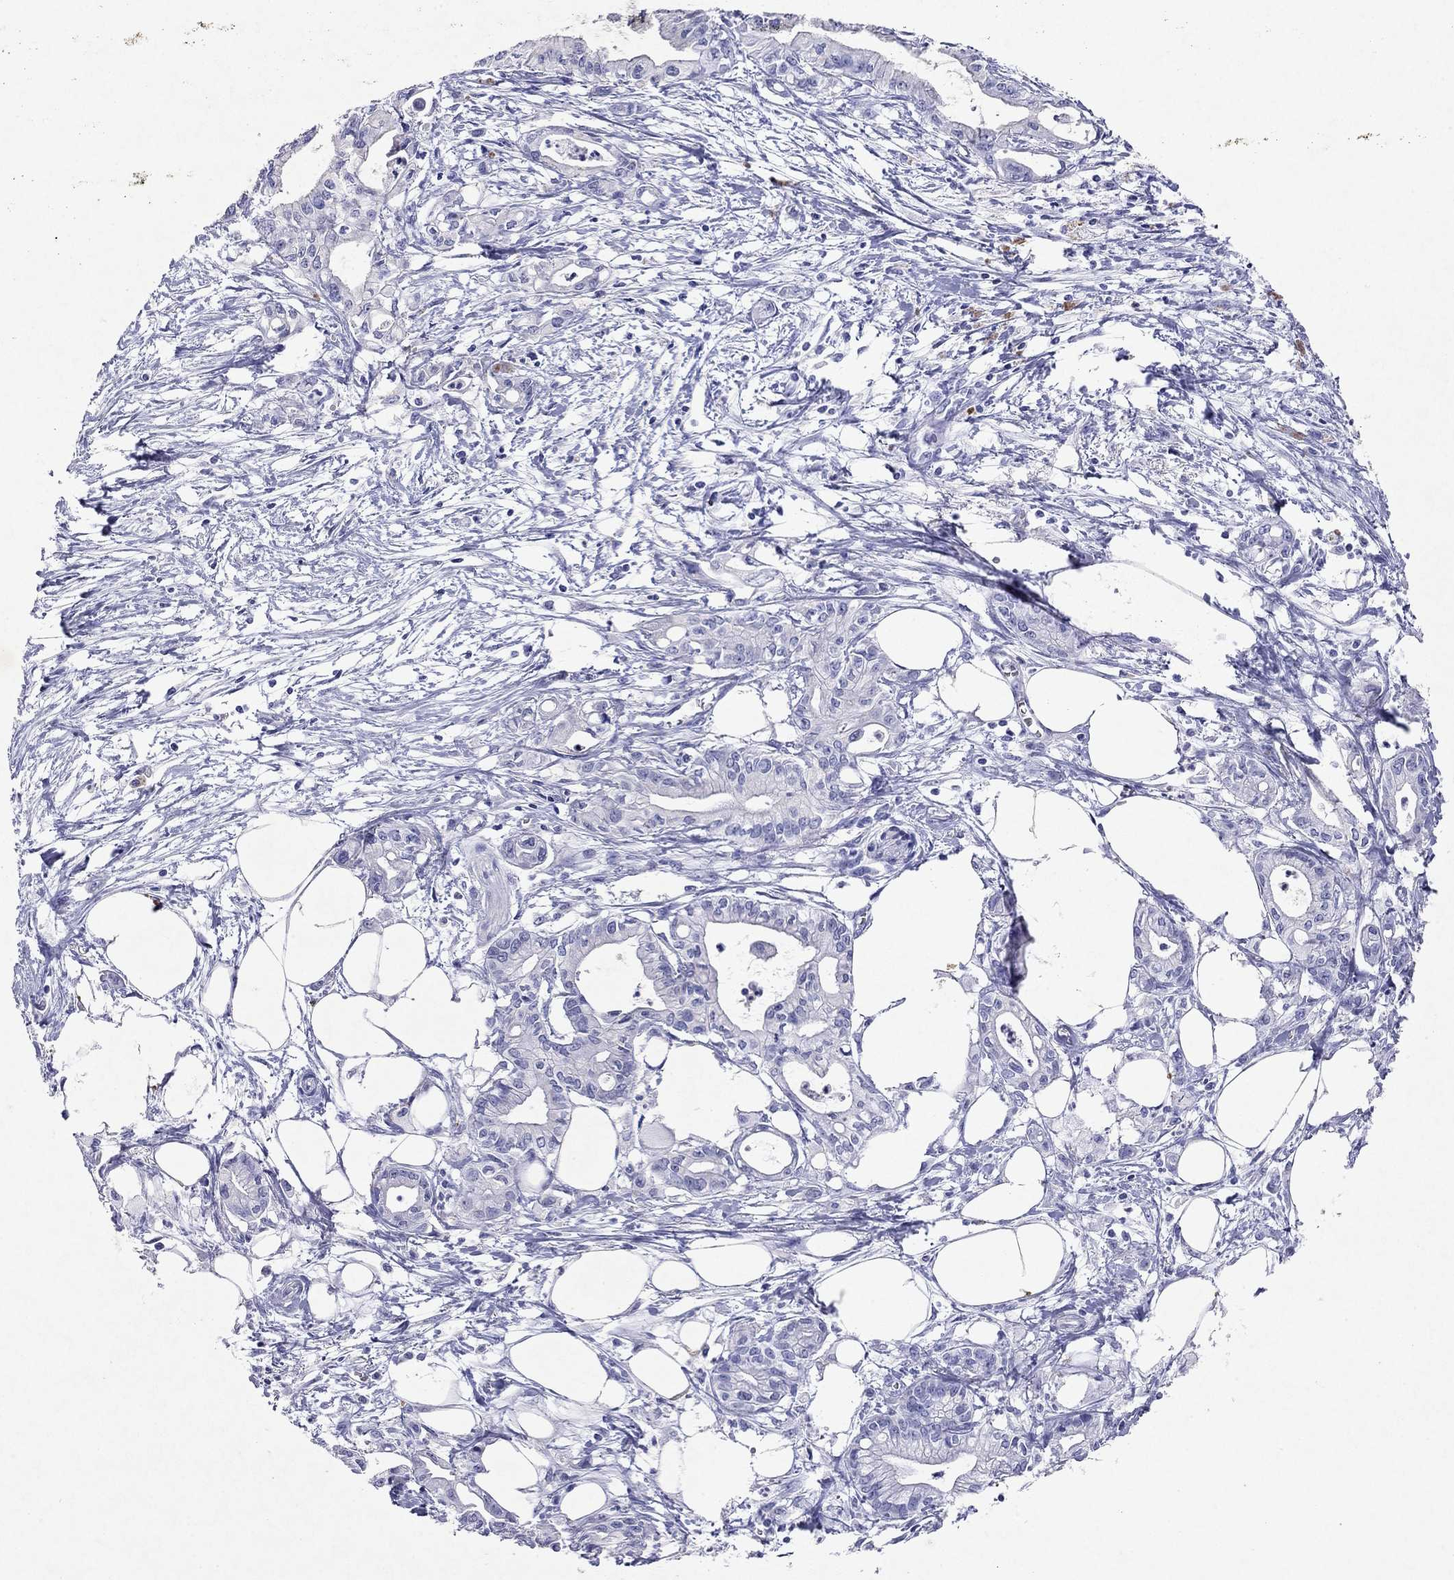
{"staining": {"intensity": "negative", "quantity": "none", "location": "none"}, "tissue": "pancreatic cancer", "cell_type": "Tumor cells", "image_type": "cancer", "snomed": [{"axis": "morphology", "description": "Adenocarcinoma, NOS"}, {"axis": "topography", "description": "Pancreas"}], "caption": "Tumor cells show no significant protein staining in pancreatic cancer (adenocarcinoma).", "gene": "ARMC12", "patient": {"sex": "male", "age": 71}}